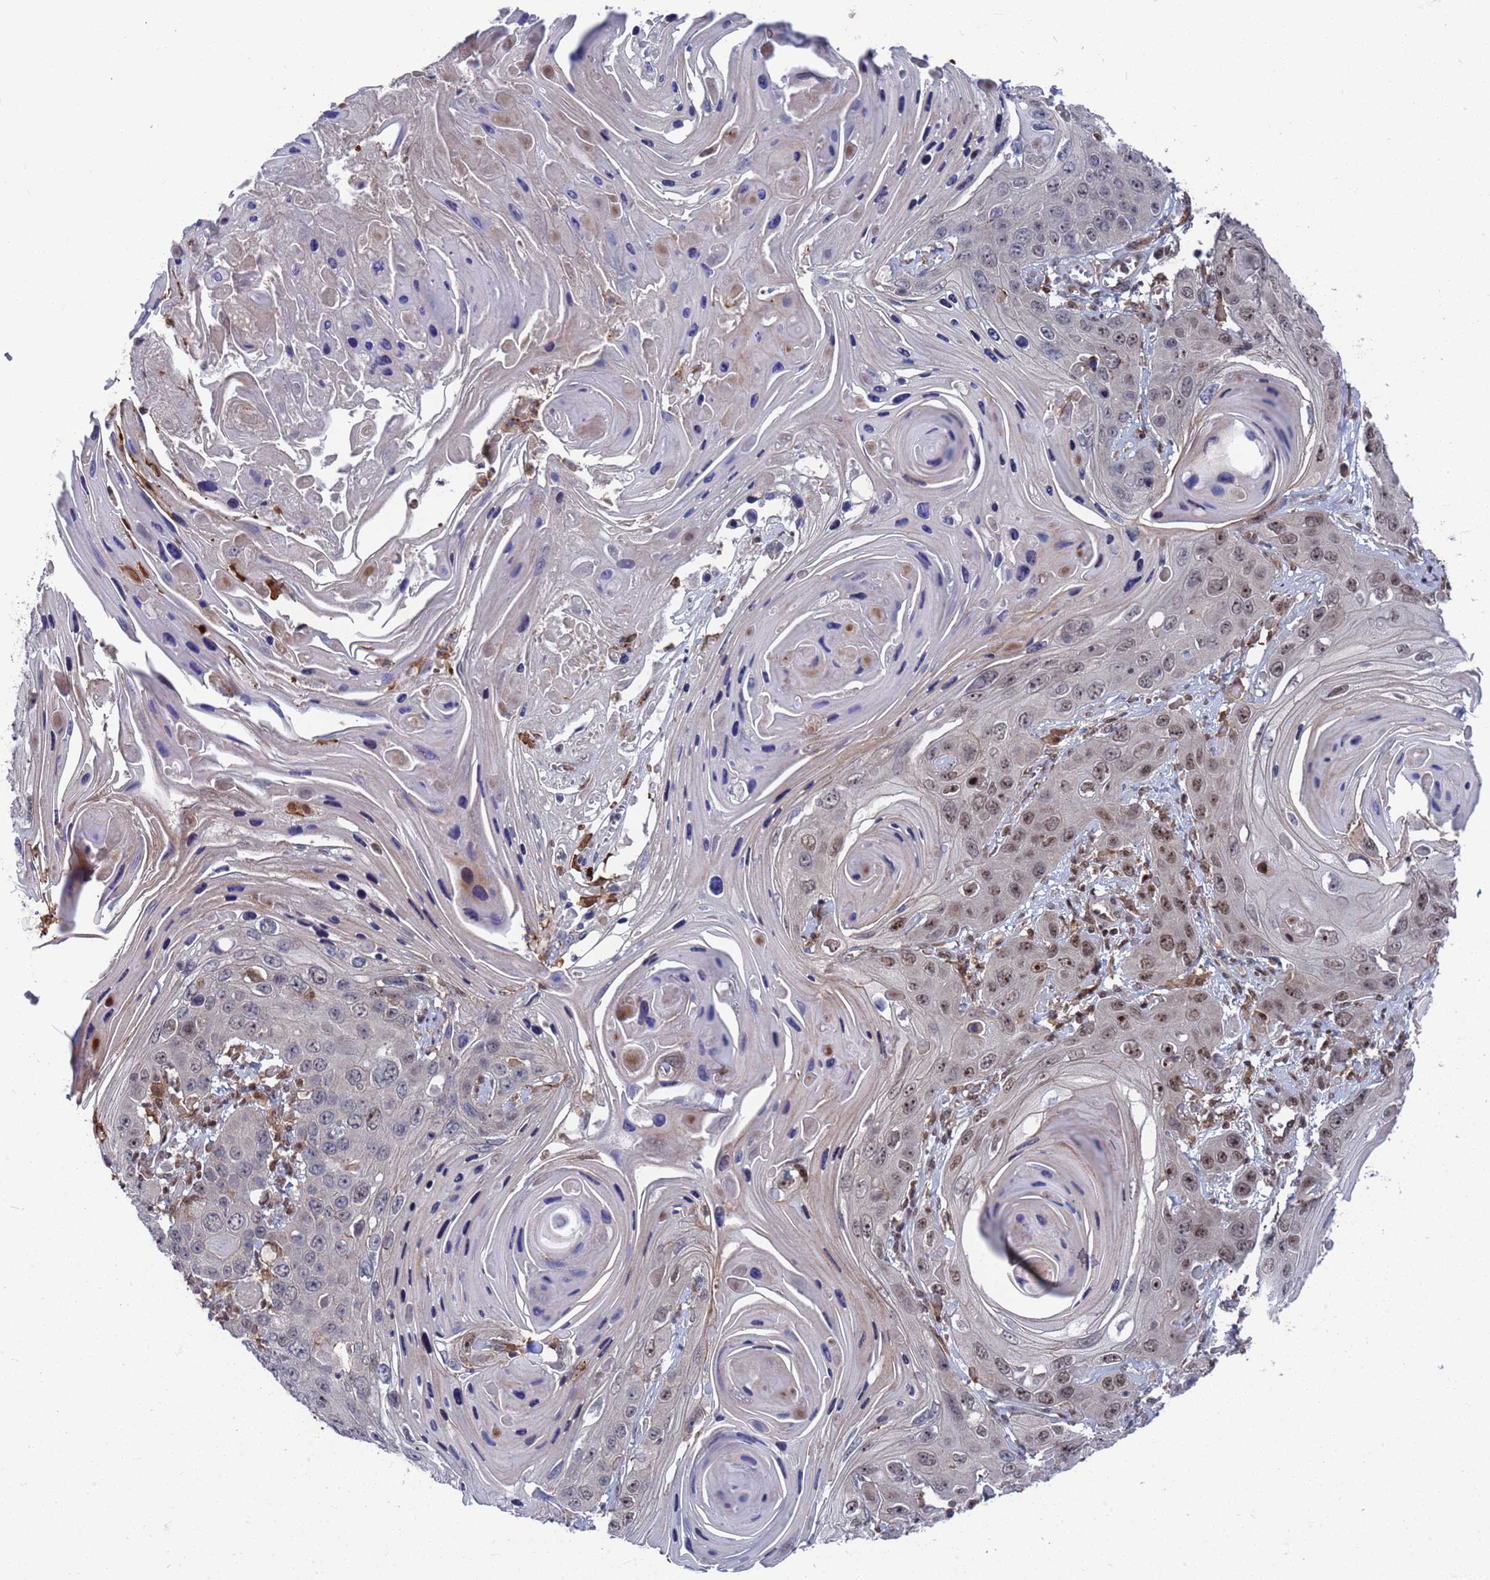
{"staining": {"intensity": "weak", "quantity": "25%-75%", "location": "nuclear"}, "tissue": "skin cancer", "cell_type": "Tumor cells", "image_type": "cancer", "snomed": [{"axis": "morphology", "description": "Squamous cell carcinoma, NOS"}, {"axis": "topography", "description": "Skin"}], "caption": "Immunohistochemical staining of skin squamous cell carcinoma displays low levels of weak nuclear staining in about 25%-75% of tumor cells.", "gene": "TMBIM6", "patient": {"sex": "male", "age": 55}}